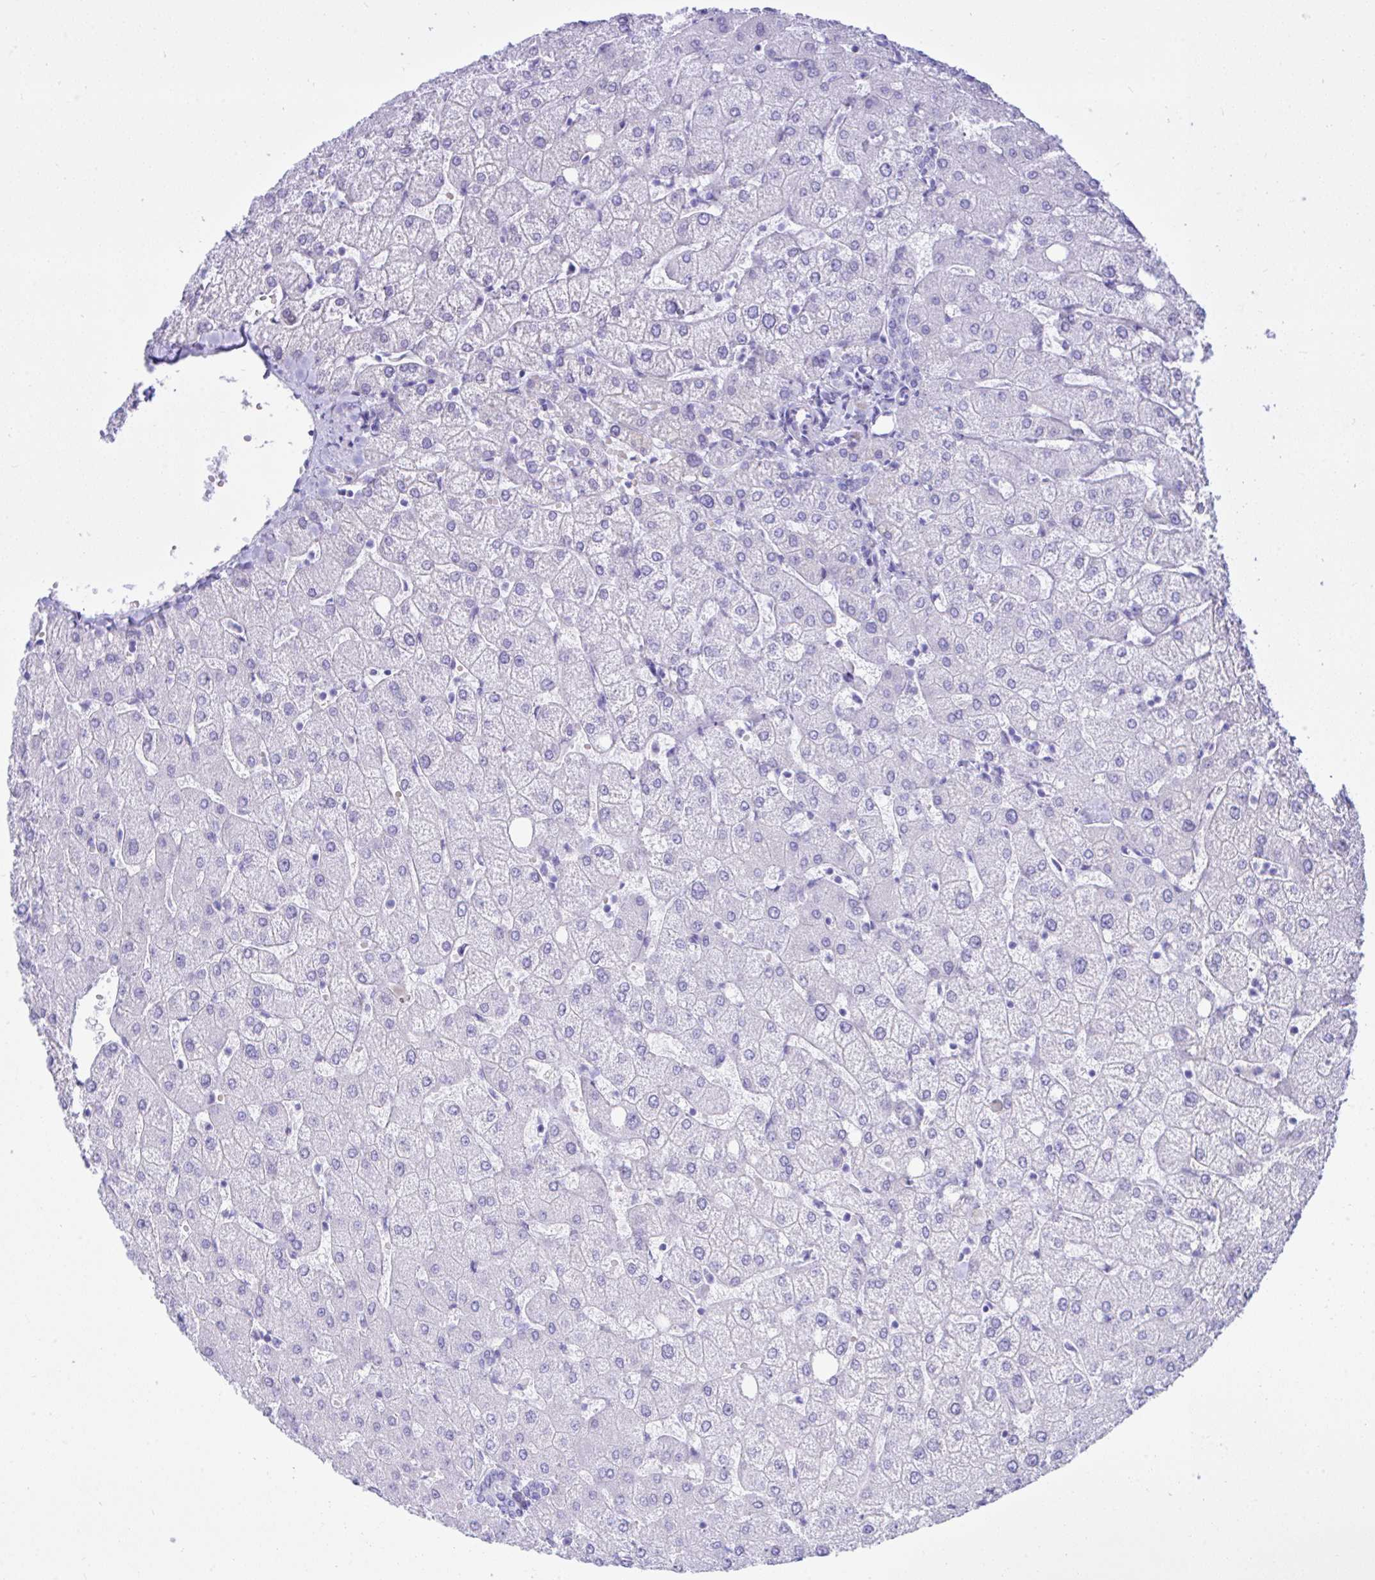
{"staining": {"intensity": "negative", "quantity": "none", "location": "none"}, "tissue": "liver", "cell_type": "Cholangiocytes", "image_type": "normal", "snomed": [{"axis": "morphology", "description": "Normal tissue, NOS"}, {"axis": "topography", "description": "Liver"}], "caption": "DAB (3,3'-diaminobenzidine) immunohistochemical staining of benign human liver displays no significant expression in cholangiocytes.", "gene": "SEL1L2", "patient": {"sex": "female", "age": 54}}